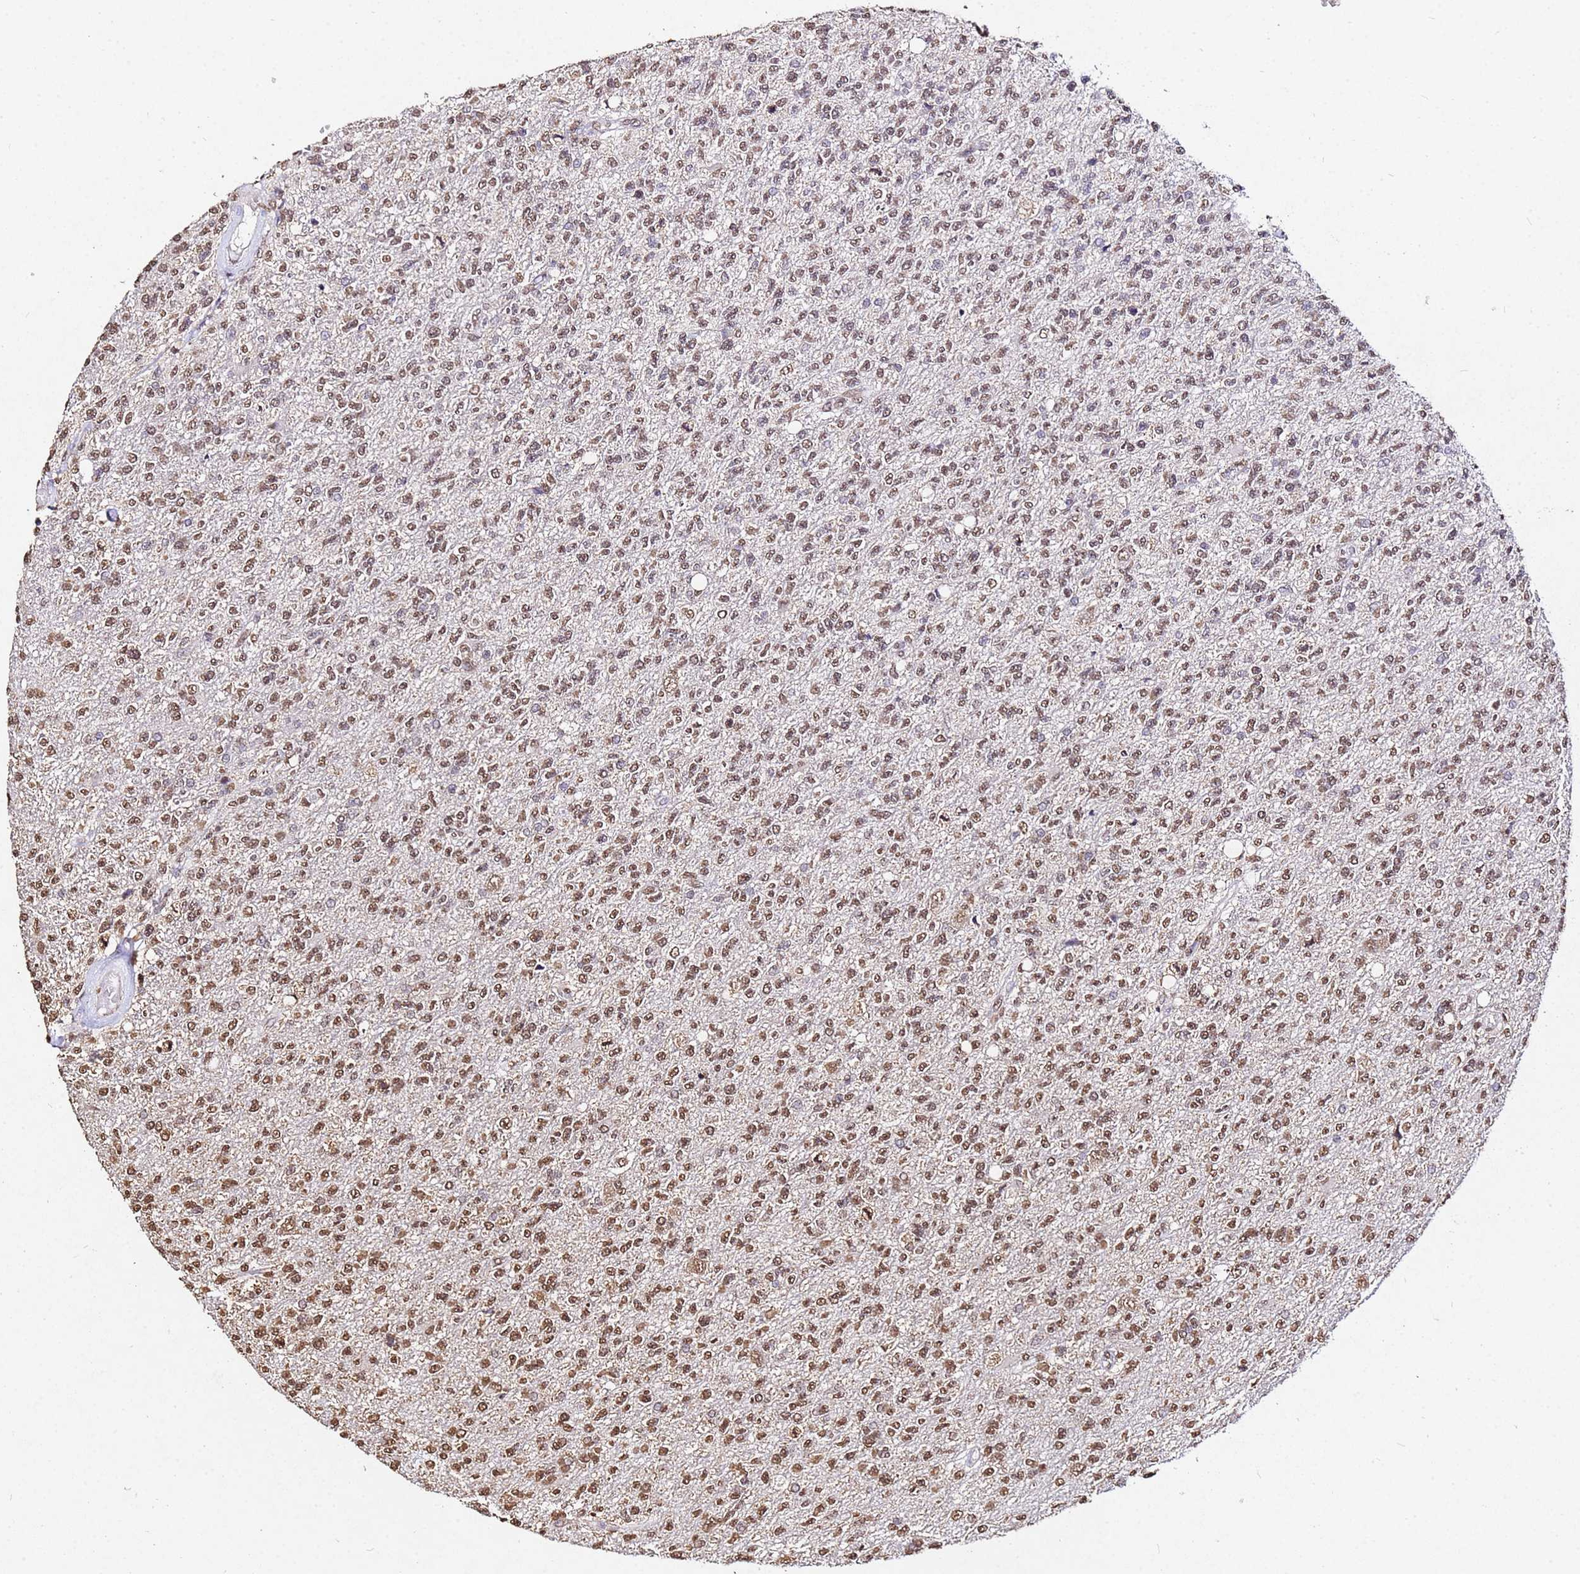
{"staining": {"intensity": "moderate", "quantity": ">75%", "location": "nuclear"}, "tissue": "glioma", "cell_type": "Tumor cells", "image_type": "cancer", "snomed": [{"axis": "morphology", "description": "Glioma, malignant, High grade"}, {"axis": "topography", "description": "Brain"}], "caption": "Brown immunohistochemical staining in glioma exhibits moderate nuclear expression in approximately >75% of tumor cells.", "gene": "MYOCD", "patient": {"sex": "male", "age": 56}}